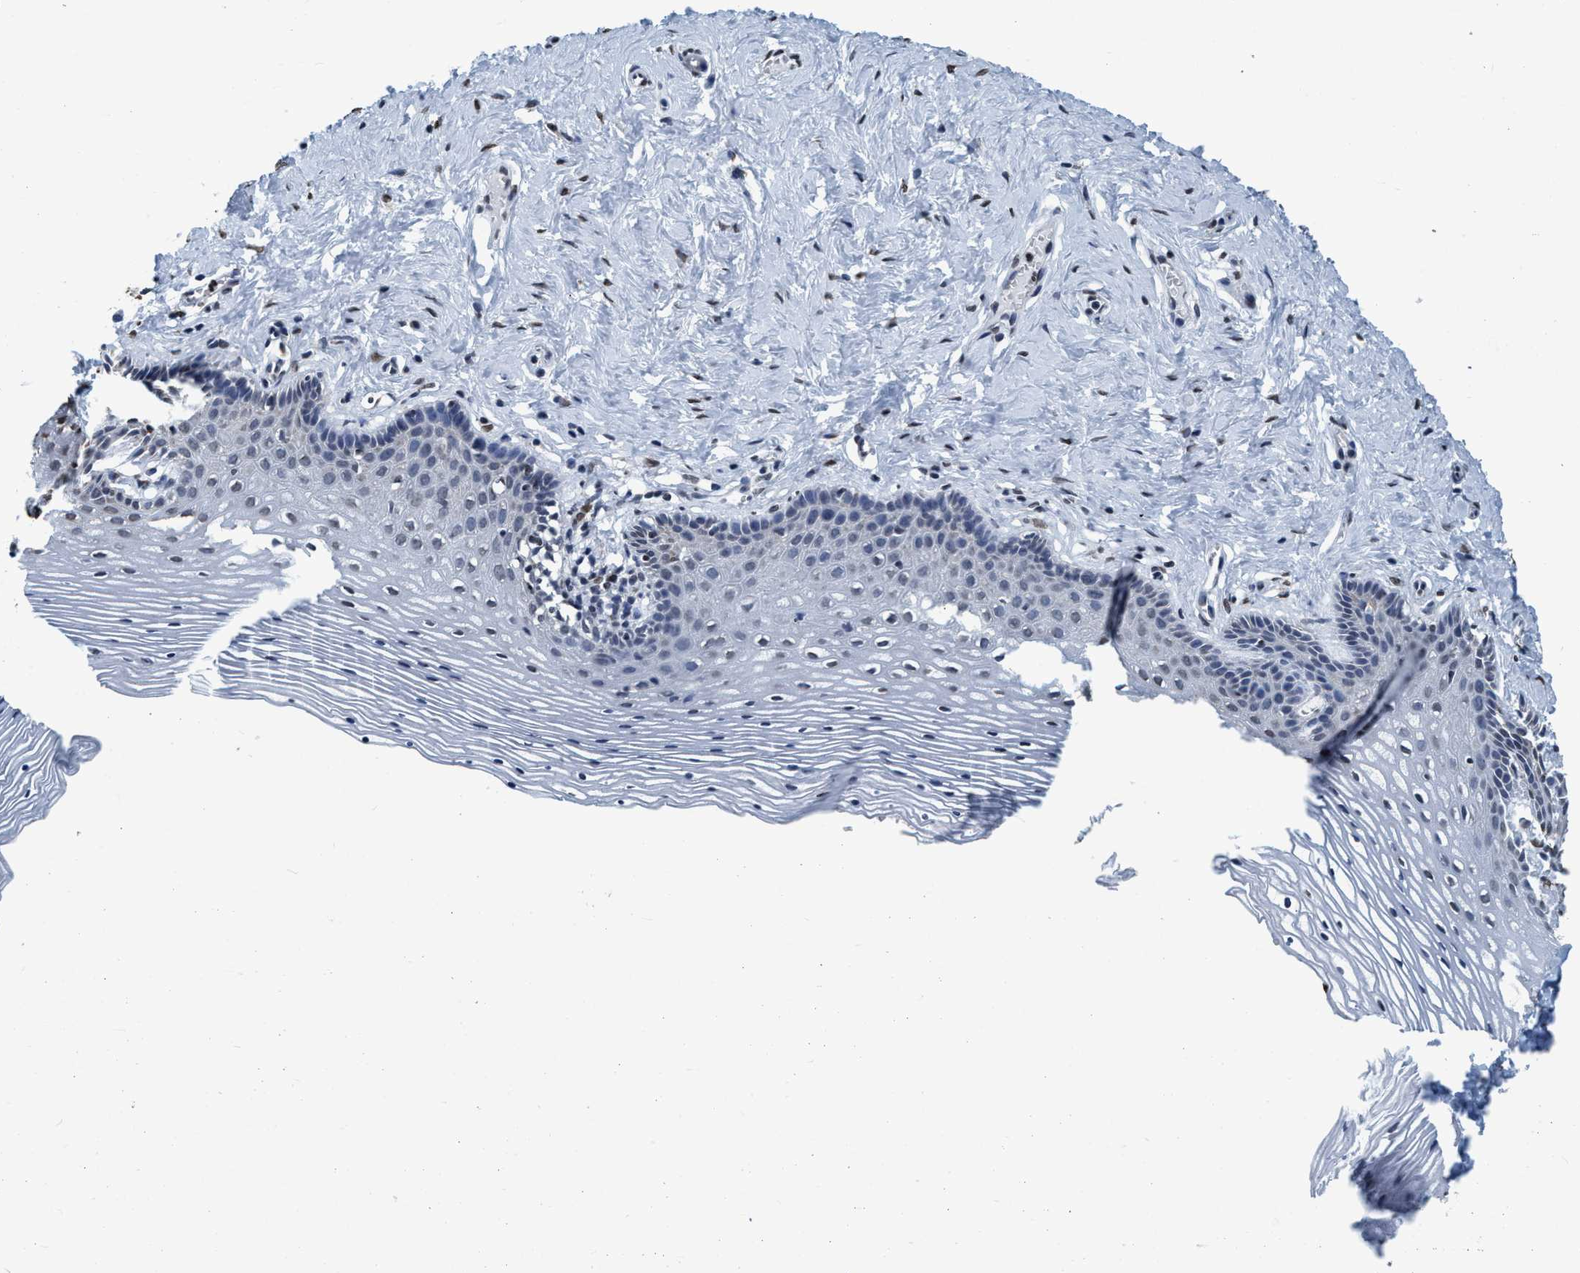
{"staining": {"intensity": "weak", "quantity": "<25%", "location": "nuclear"}, "tissue": "vagina", "cell_type": "Squamous epithelial cells", "image_type": "normal", "snomed": [{"axis": "morphology", "description": "Normal tissue, NOS"}, {"axis": "topography", "description": "Vagina"}], "caption": "Image shows no protein expression in squamous epithelial cells of normal vagina. (DAB immunohistochemistry (IHC) visualized using brightfield microscopy, high magnification).", "gene": "CCNE2", "patient": {"sex": "female", "age": 32}}